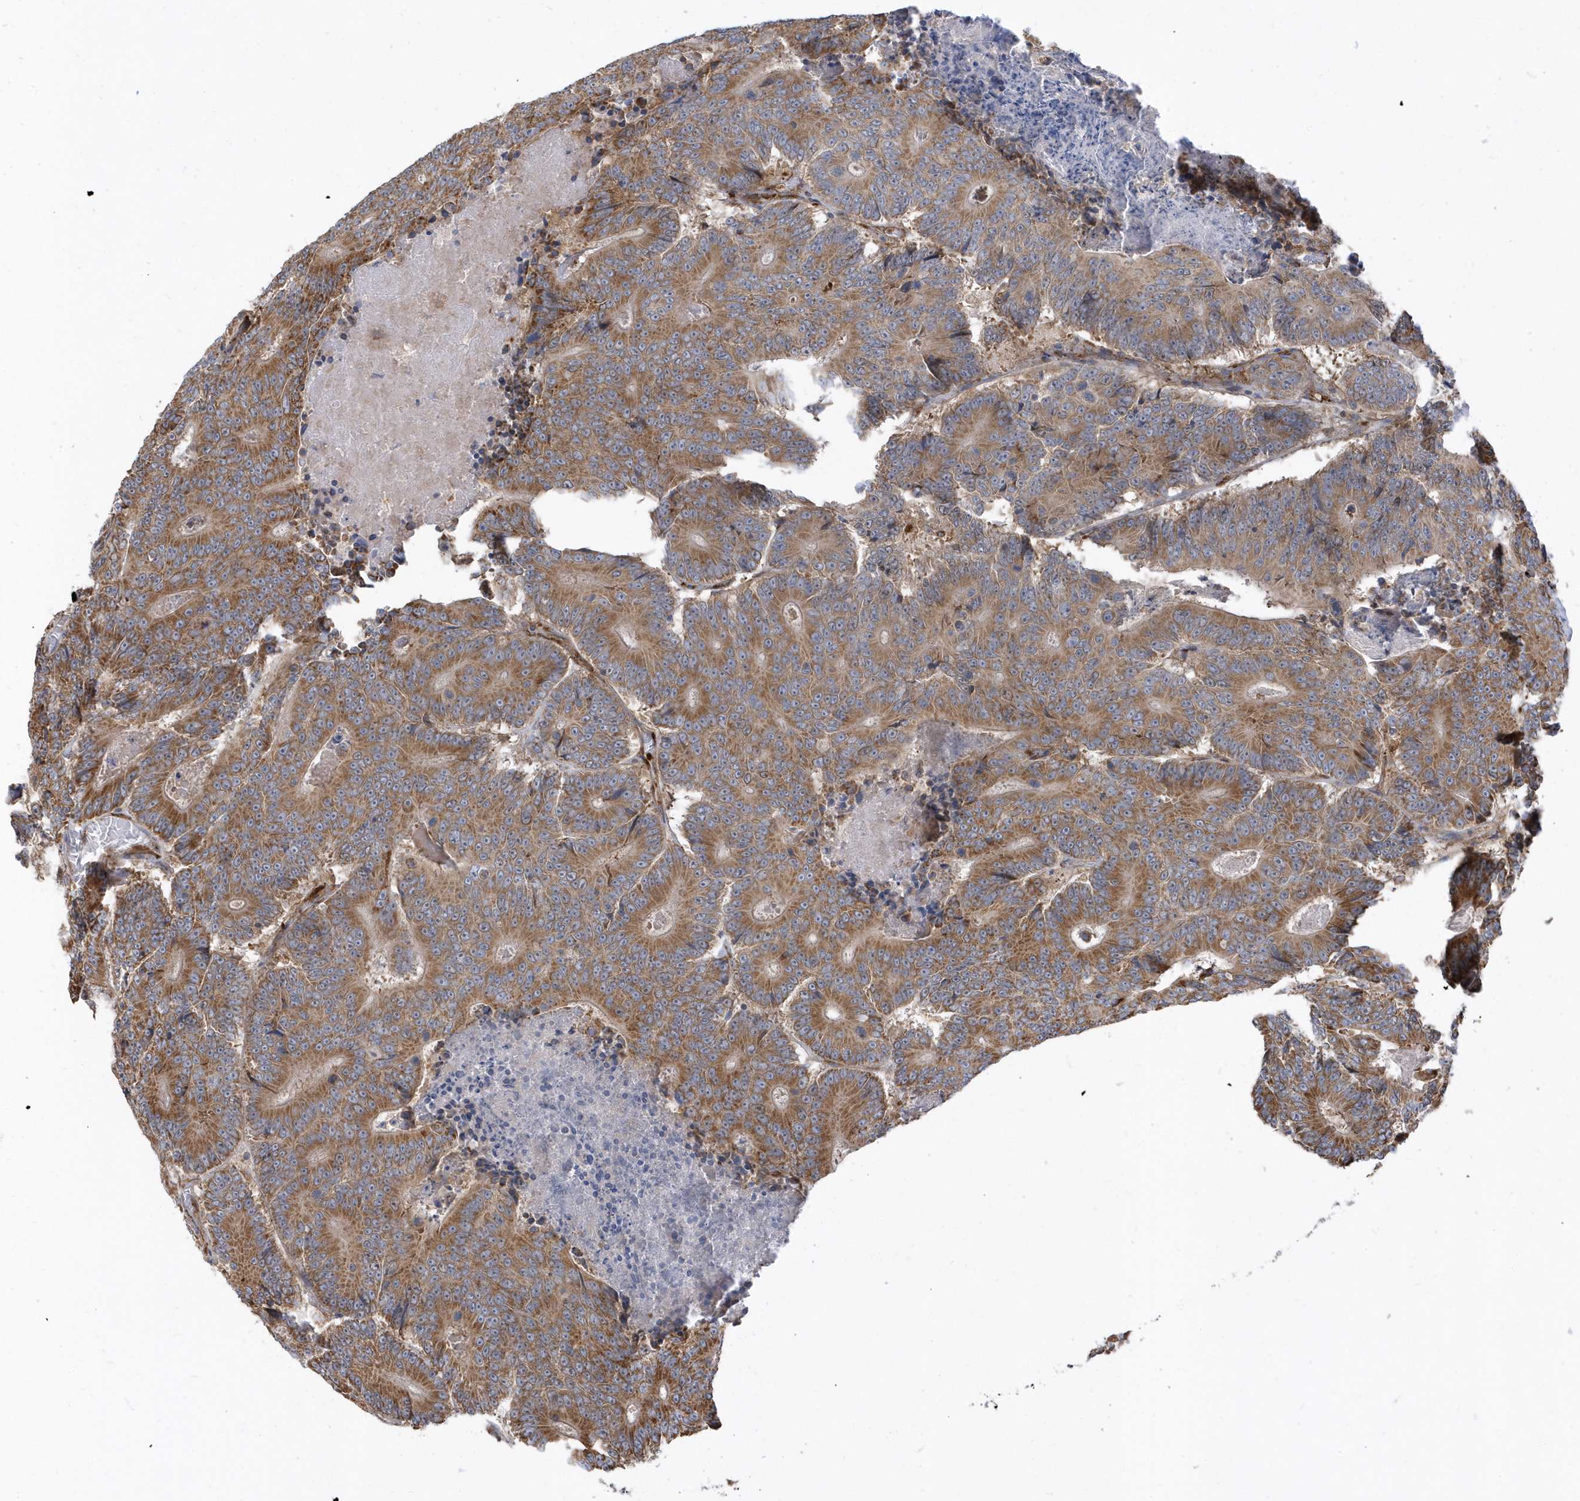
{"staining": {"intensity": "moderate", "quantity": ">75%", "location": "cytoplasmic/membranous"}, "tissue": "colorectal cancer", "cell_type": "Tumor cells", "image_type": "cancer", "snomed": [{"axis": "morphology", "description": "Adenocarcinoma, NOS"}, {"axis": "topography", "description": "Colon"}], "caption": "Human colorectal cancer (adenocarcinoma) stained with a protein marker displays moderate staining in tumor cells.", "gene": "HRH4", "patient": {"sex": "male", "age": 83}}